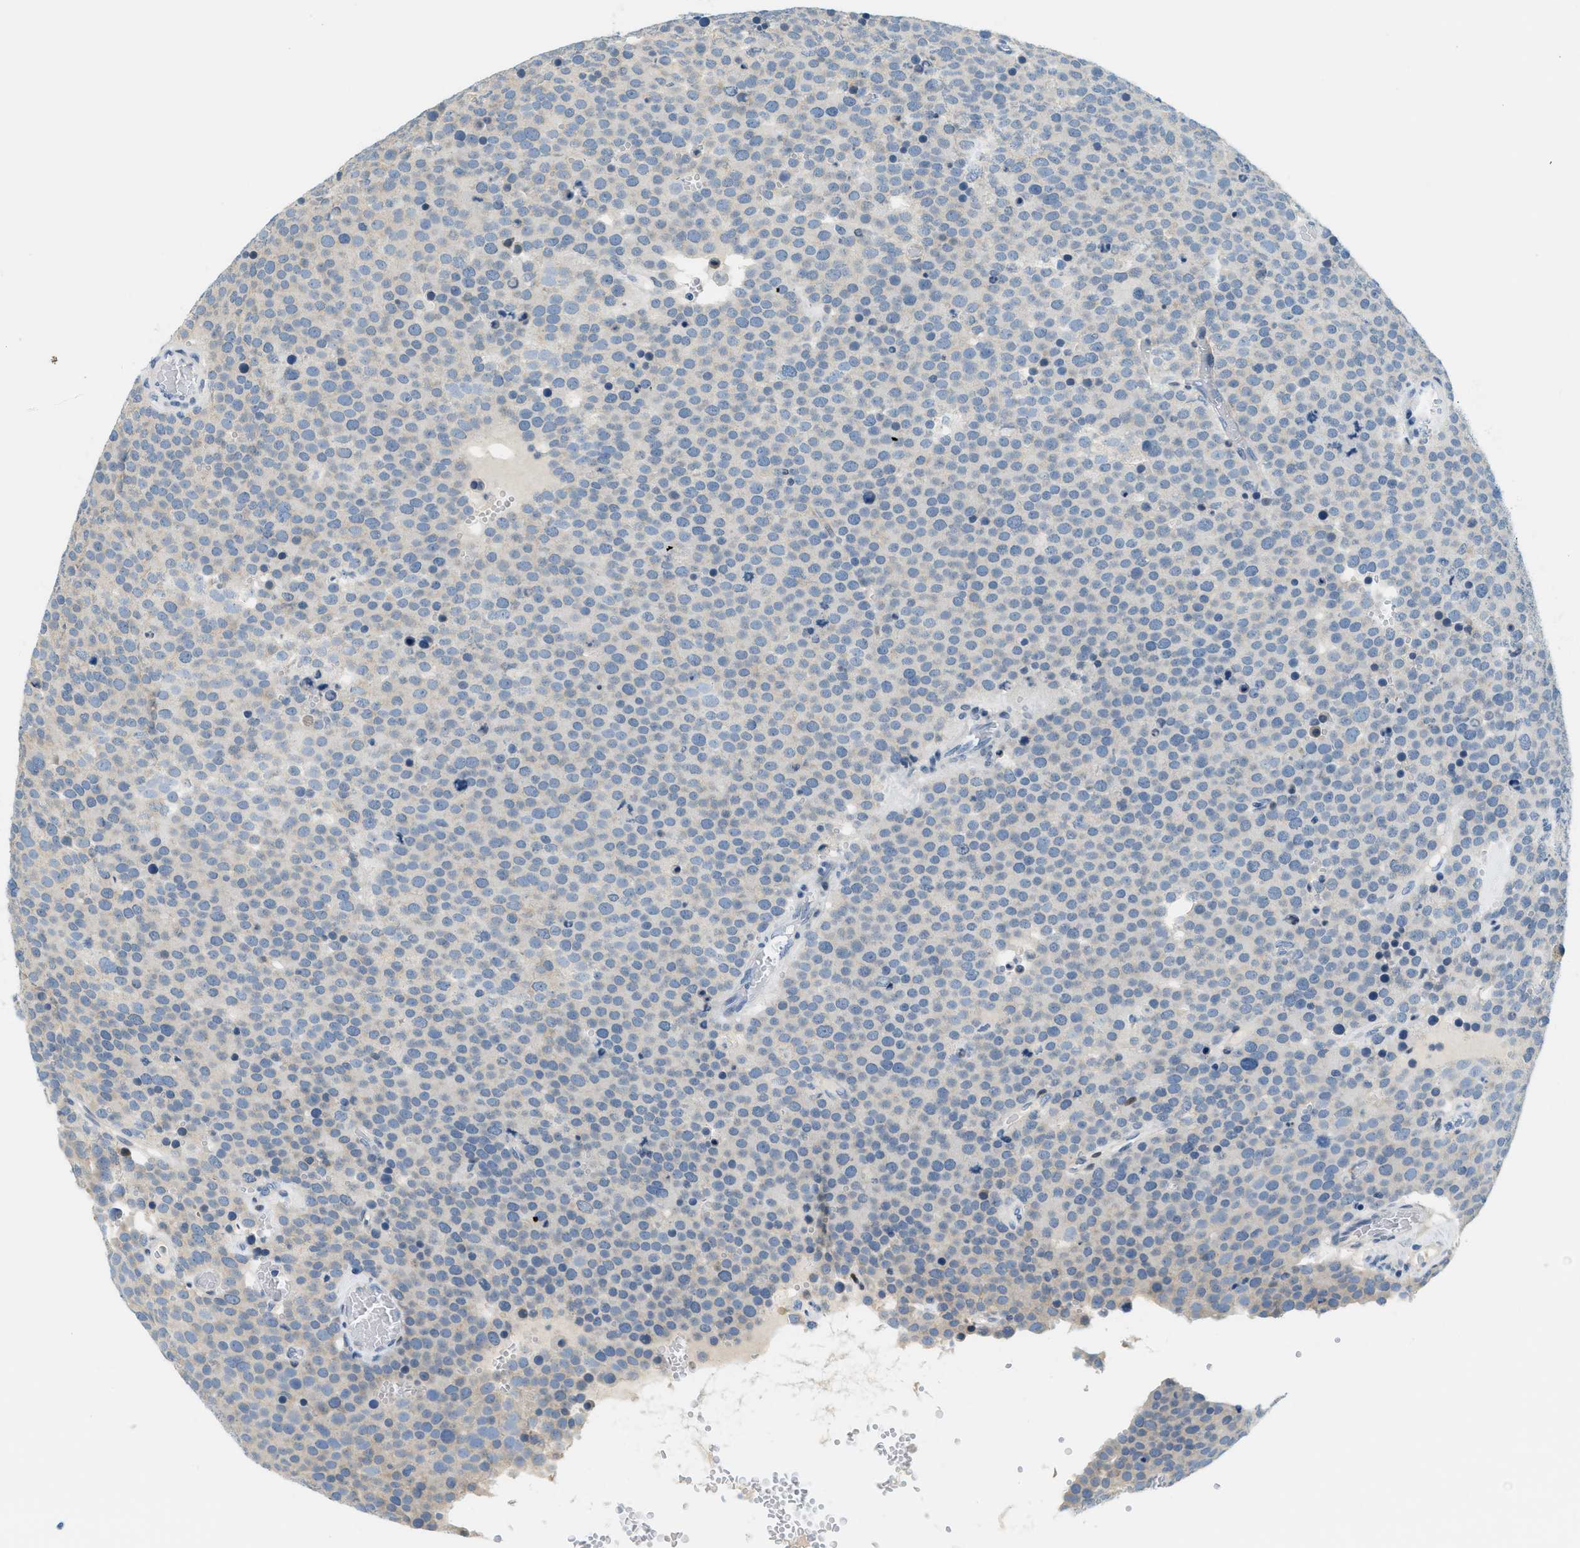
{"staining": {"intensity": "negative", "quantity": "none", "location": "none"}, "tissue": "testis cancer", "cell_type": "Tumor cells", "image_type": "cancer", "snomed": [{"axis": "morphology", "description": "Normal tissue, NOS"}, {"axis": "morphology", "description": "Seminoma, NOS"}, {"axis": "topography", "description": "Testis"}], "caption": "Immunohistochemistry (IHC) of testis cancer demonstrates no positivity in tumor cells.", "gene": "CYP4X1", "patient": {"sex": "male", "age": 71}}